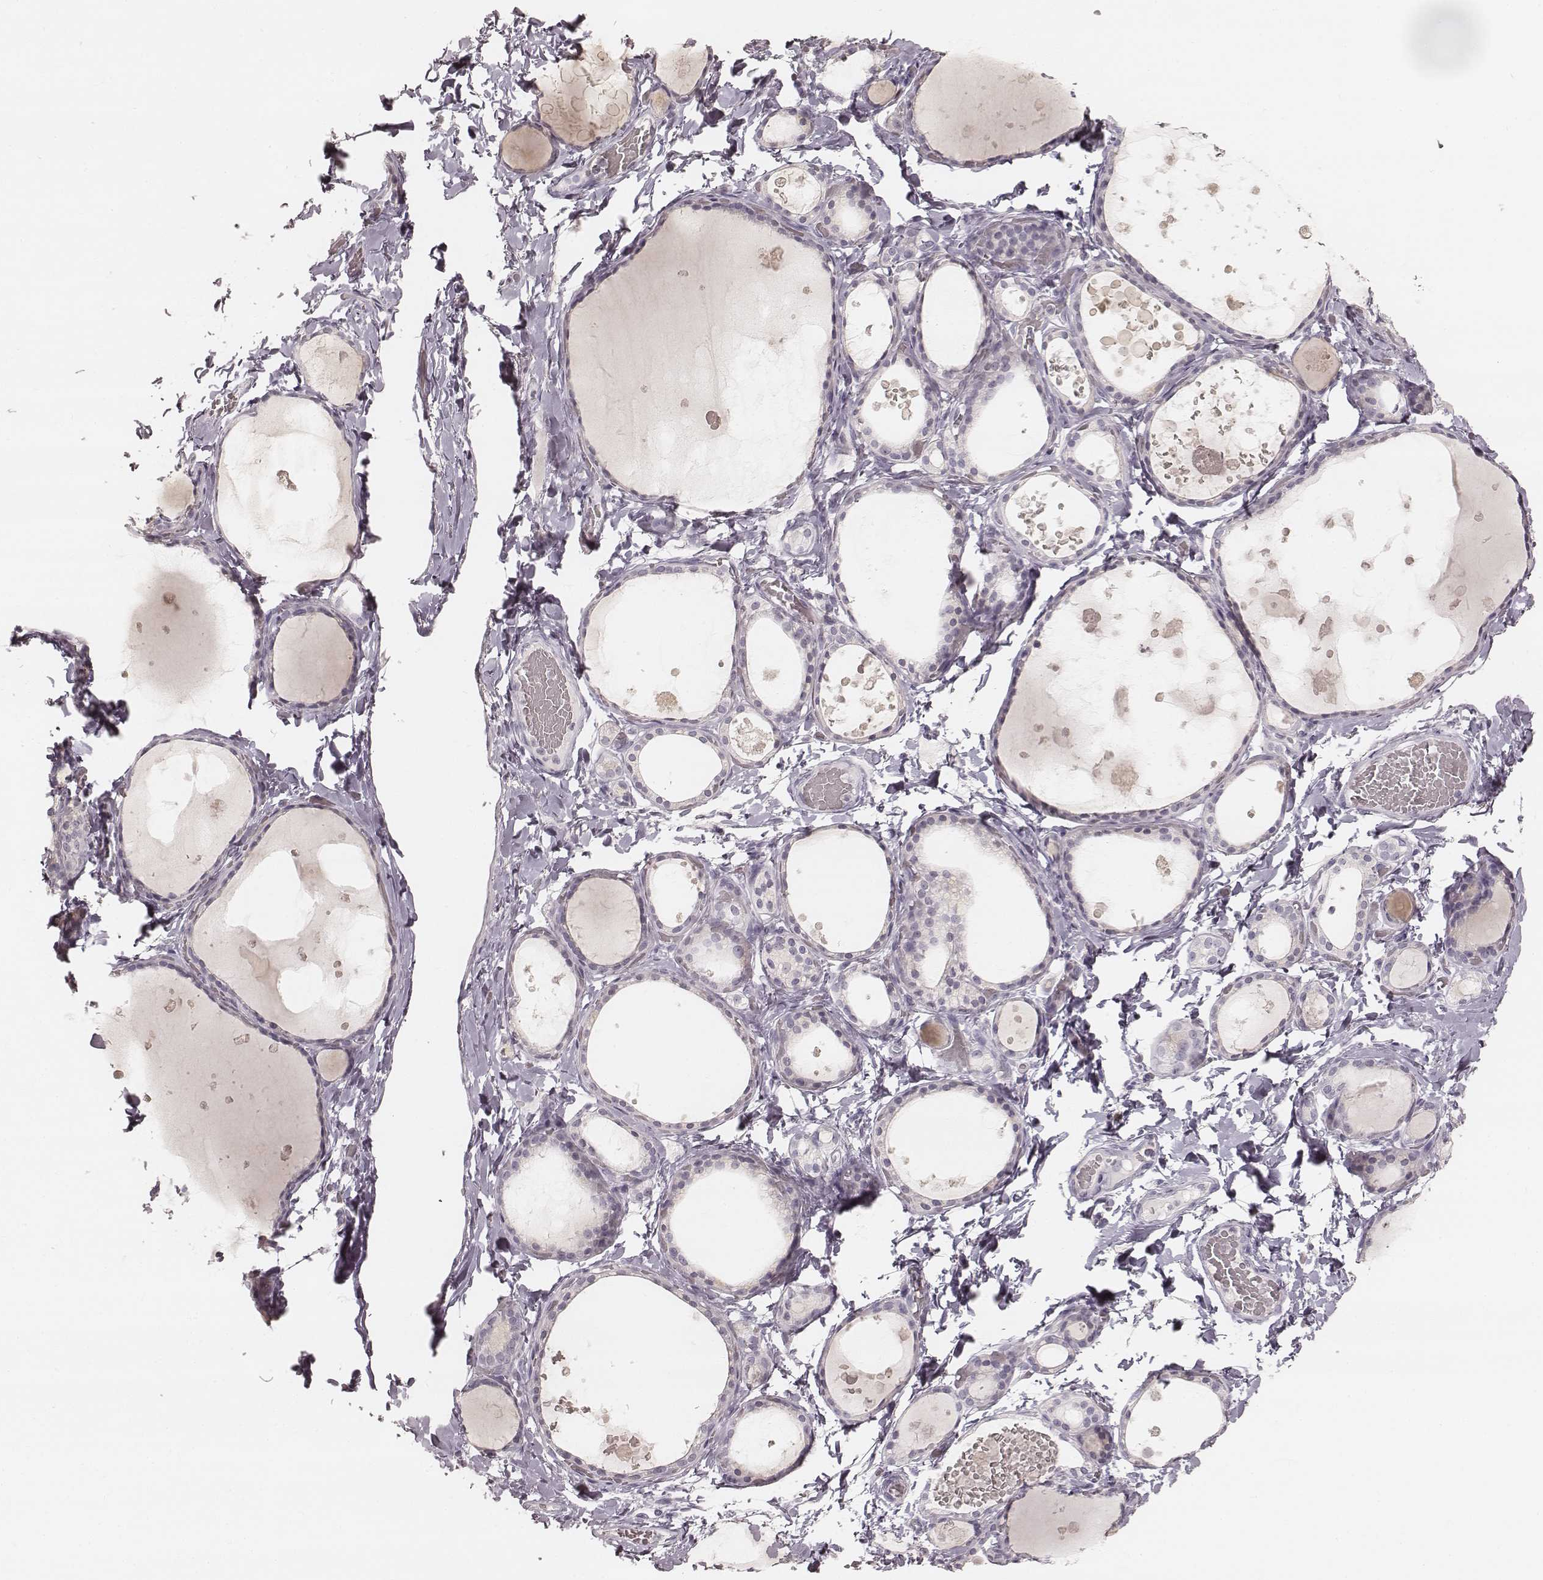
{"staining": {"intensity": "negative", "quantity": "none", "location": "none"}, "tissue": "thyroid gland", "cell_type": "Glandular cells", "image_type": "normal", "snomed": [{"axis": "morphology", "description": "Normal tissue, NOS"}, {"axis": "topography", "description": "Thyroid gland"}], "caption": "The image shows no staining of glandular cells in benign thyroid gland.", "gene": "TEX37", "patient": {"sex": "female", "age": 56}}